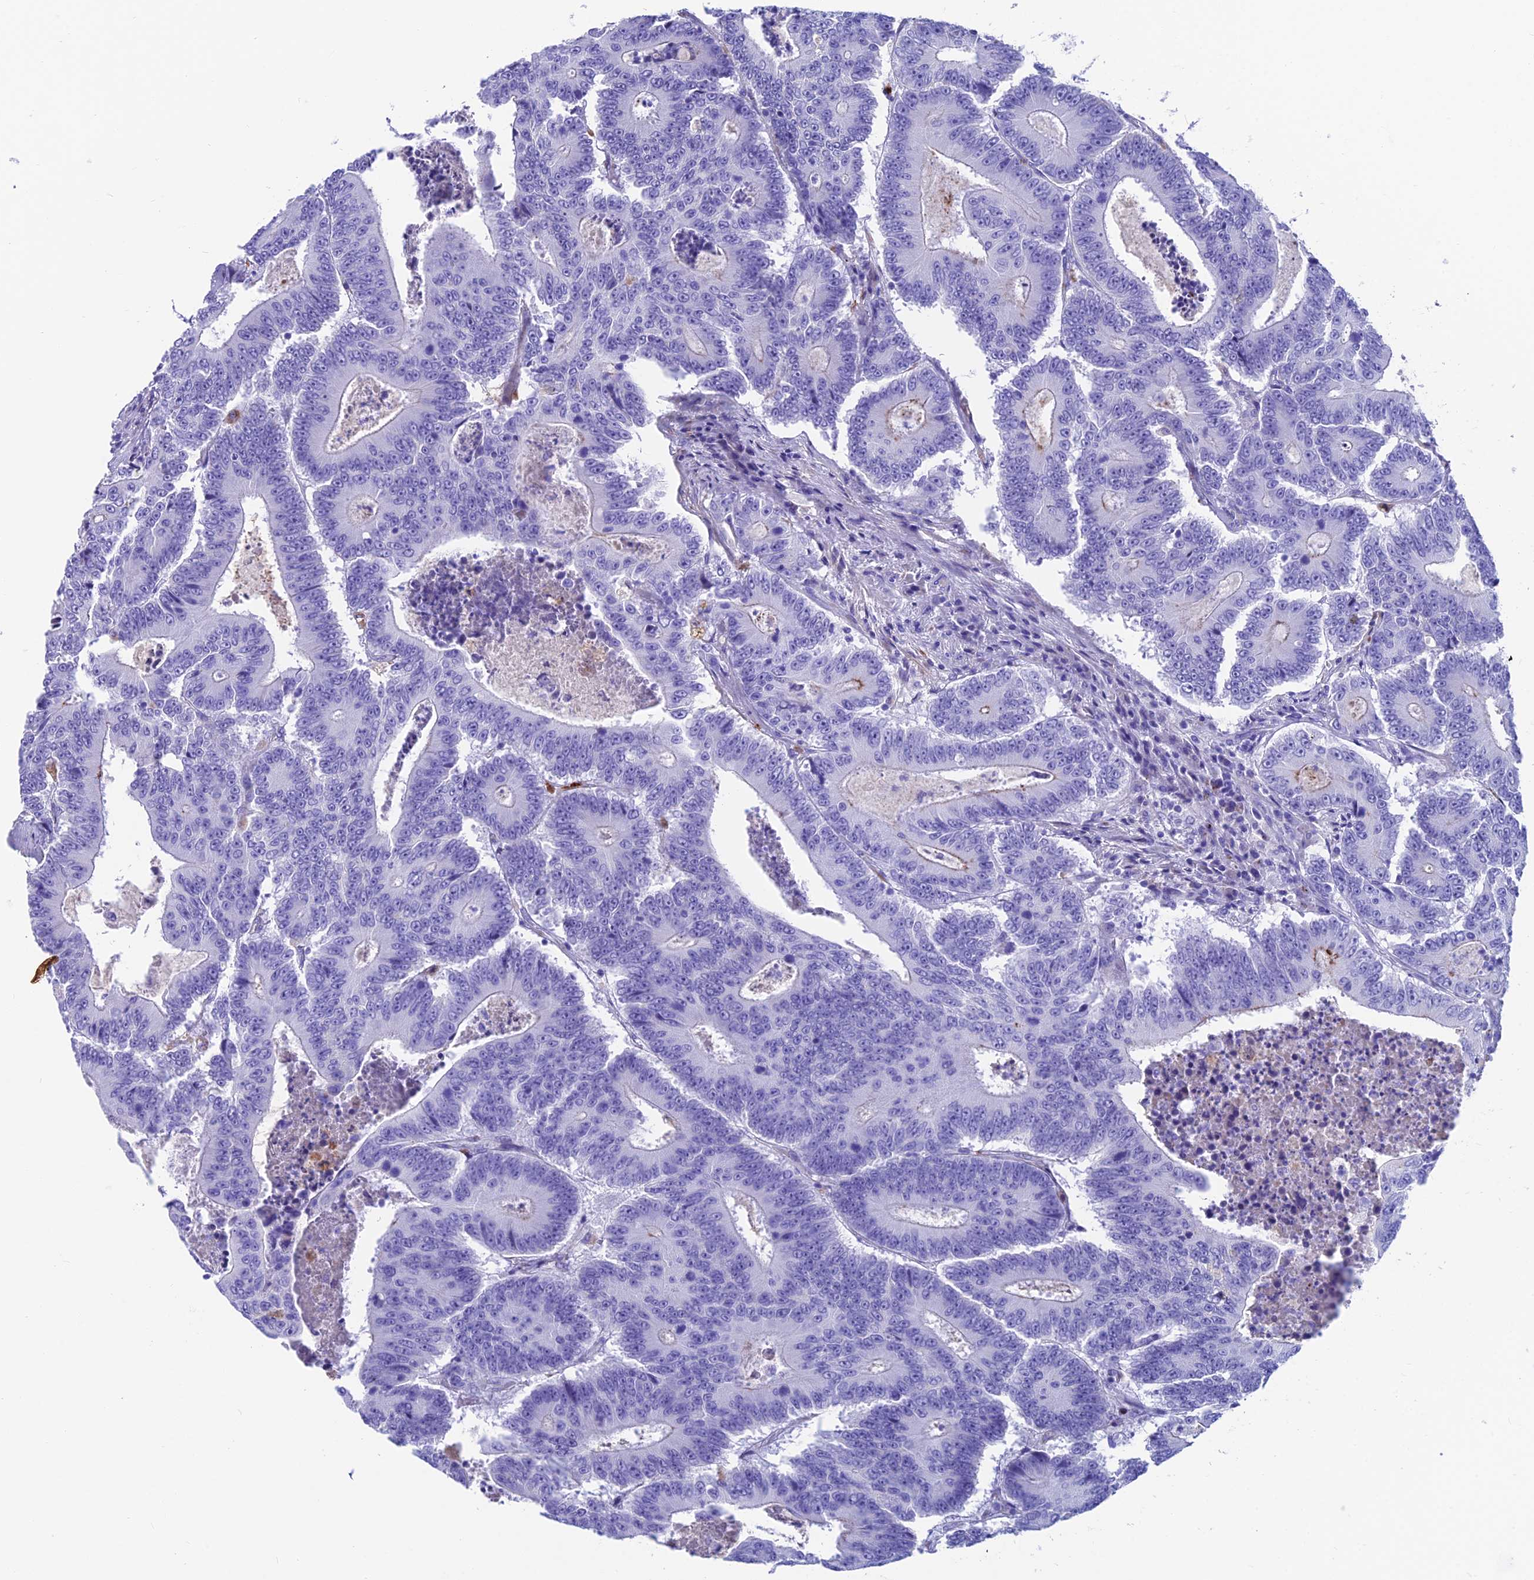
{"staining": {"intensity": "negative", "quantity": "none", "location": "none"}, "tissue": "colorectal cancer", "cell_type": "Tumor cells", "image_type": "cancer", "snomed": [{"axis": "morphology", "description": "Adenocarcinoma, NOS"}, {"axis": "topography", "description": "Colon"}], "caption": "High power microscopy micrograph of an immunohistochemistry (IHC) histopathology image of adenocarcinoma (colorectal), revealing no significant staining in tumor cells.", "gene": "GNG11", "patient": {"sex": "male", "age": 83}}